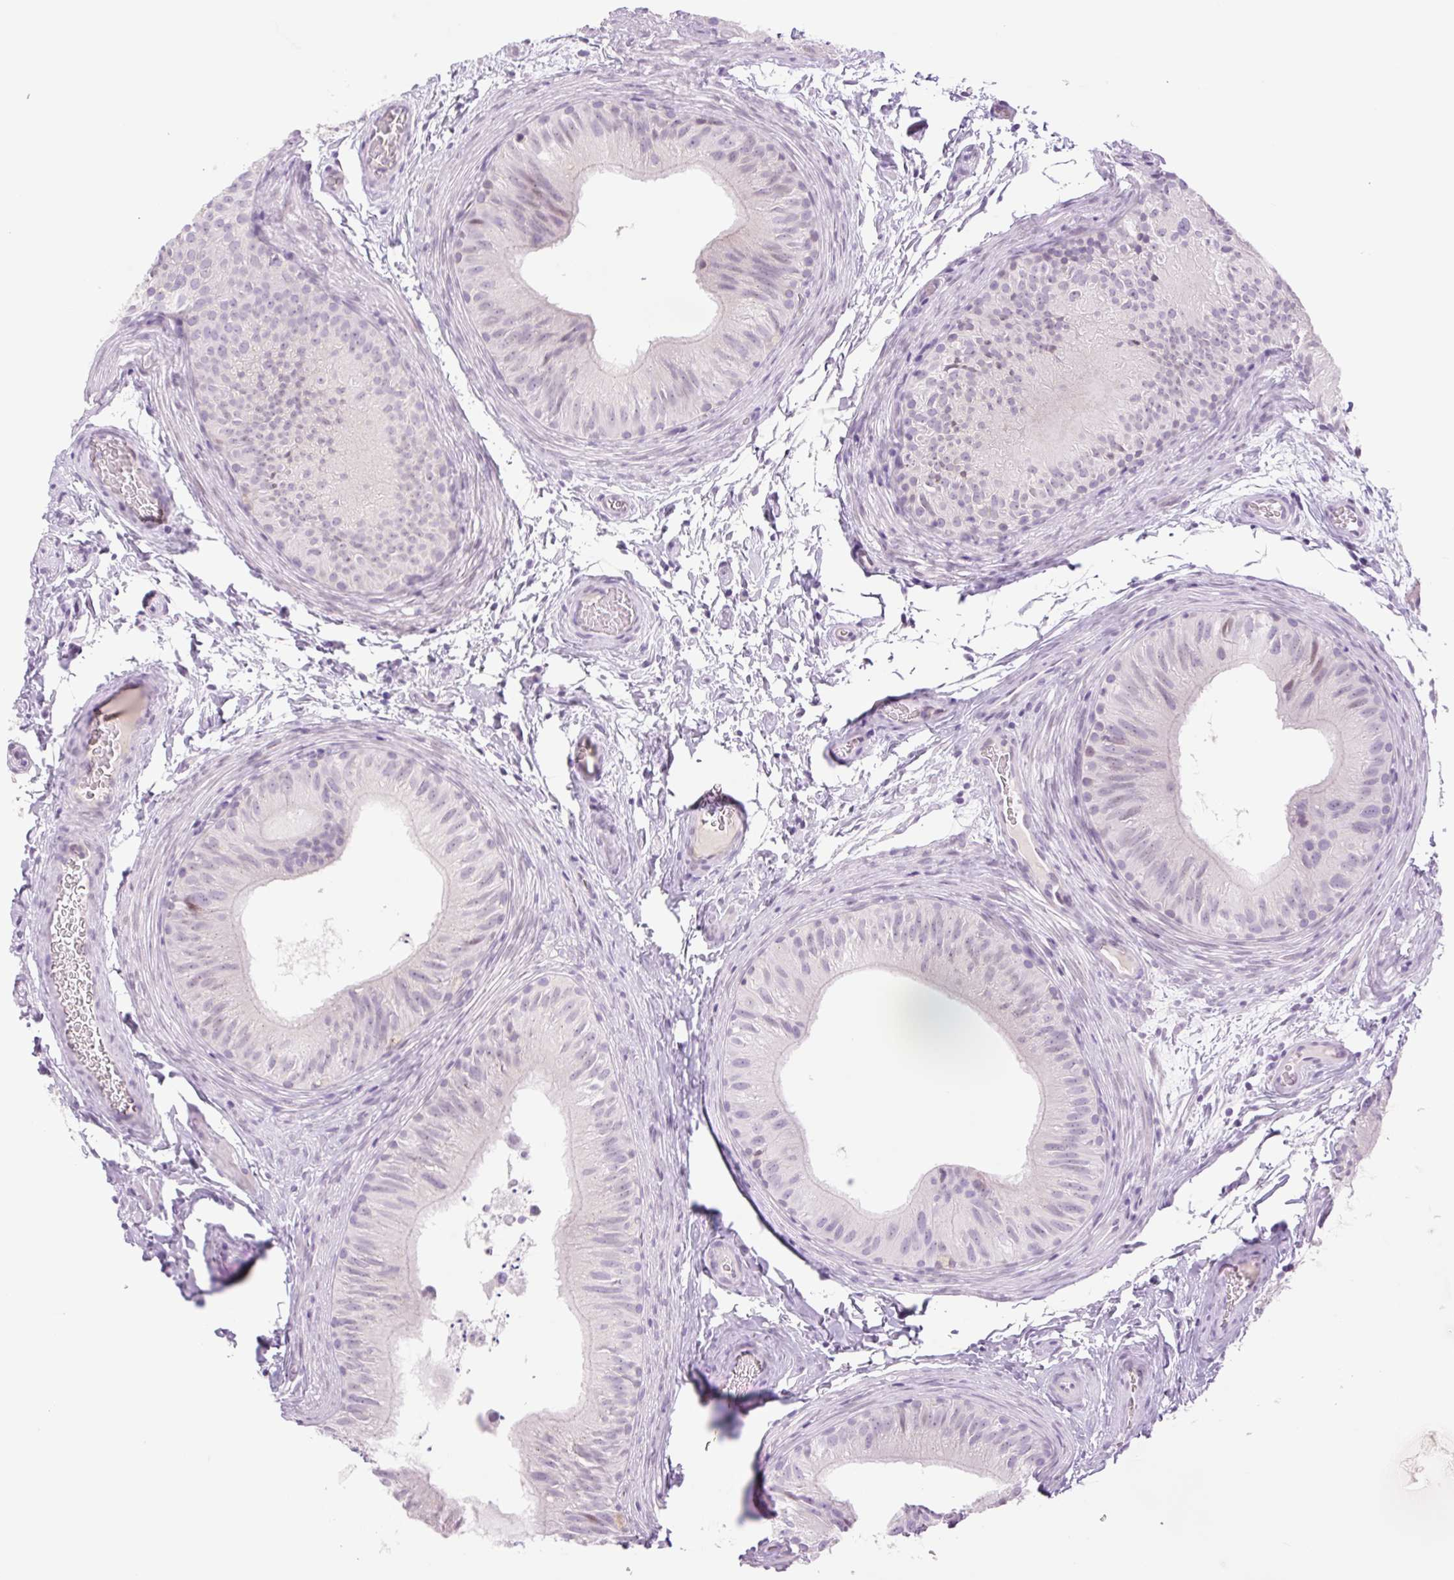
{"staining": {"intensity": "negative", "quantity": "none", "location": "none"}, "tissue": "epididymis", "cell_type": "Glandular cells", "image_type": "normal", "snomed": [{"axis": "morphology", "description": "Normal tissue, NOS"}, {"axis": "topography", "description": "Epididymis"}], "caption": "Immunohistochemistry of unremarkable epididymis shows no positivity in glandular cells. (DAB immunohistochemistry (IHC) visualized using brightfield microscopy, high magnification).", "gene": "TBX15", "patient": {"sex": "male", "age": 24}}